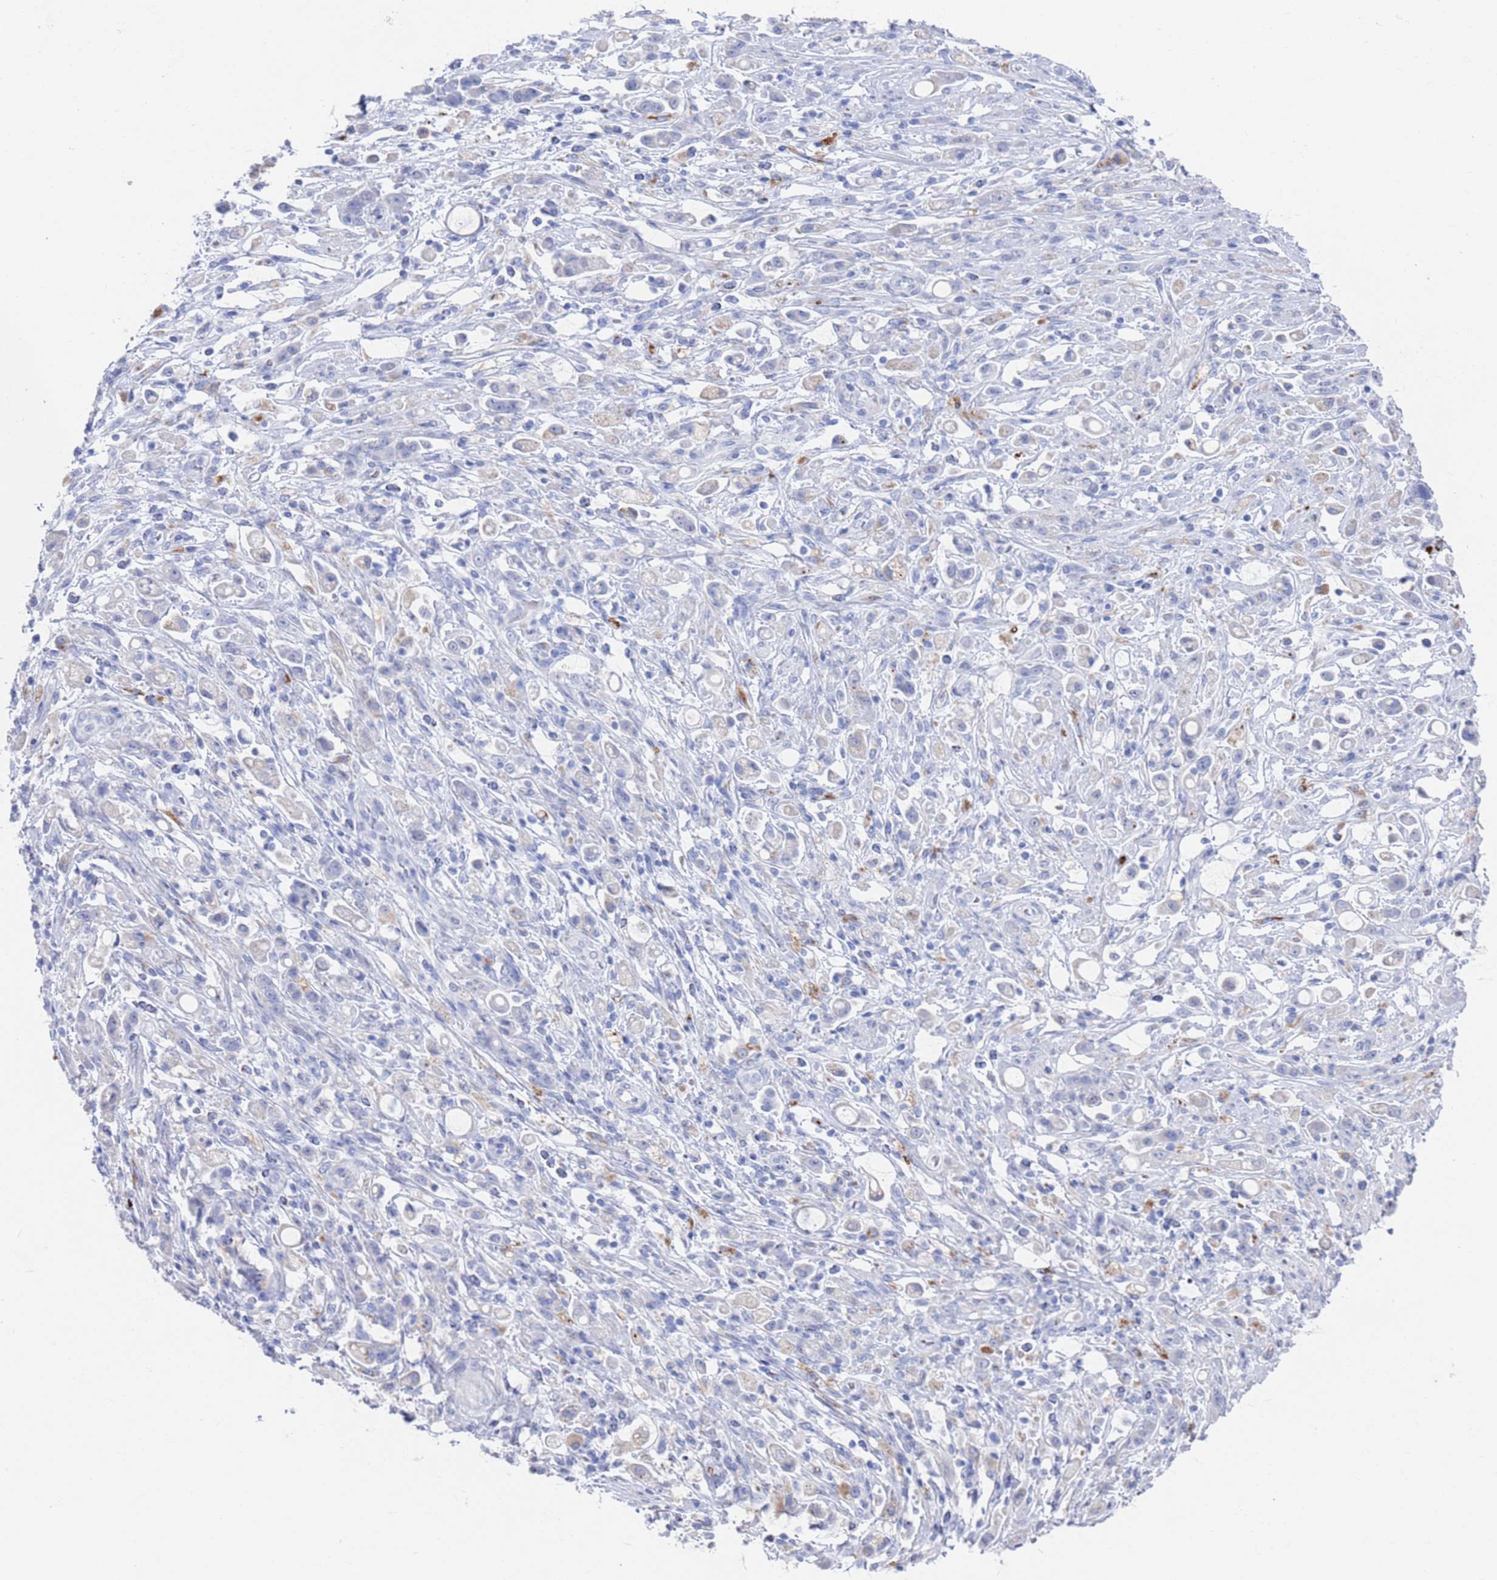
{"staining": {"intensity": "negative", "quantity": "none", "location": "none"}, "tissue": "stomach cancer", "cell_type": "Tumor cells", "image_type": "cancer", "snomed": [{"axis": "morphology", "description": "Adenocarcinoma, NOS"}, {"axis": "topography", "description": "Stomach"}], "caption": "This is an IHC histopathology image of stomach cancer. There is no staining in tumor cells.", "gene": "FUCA1", "patient": {"sex": "female", "age": 60}}